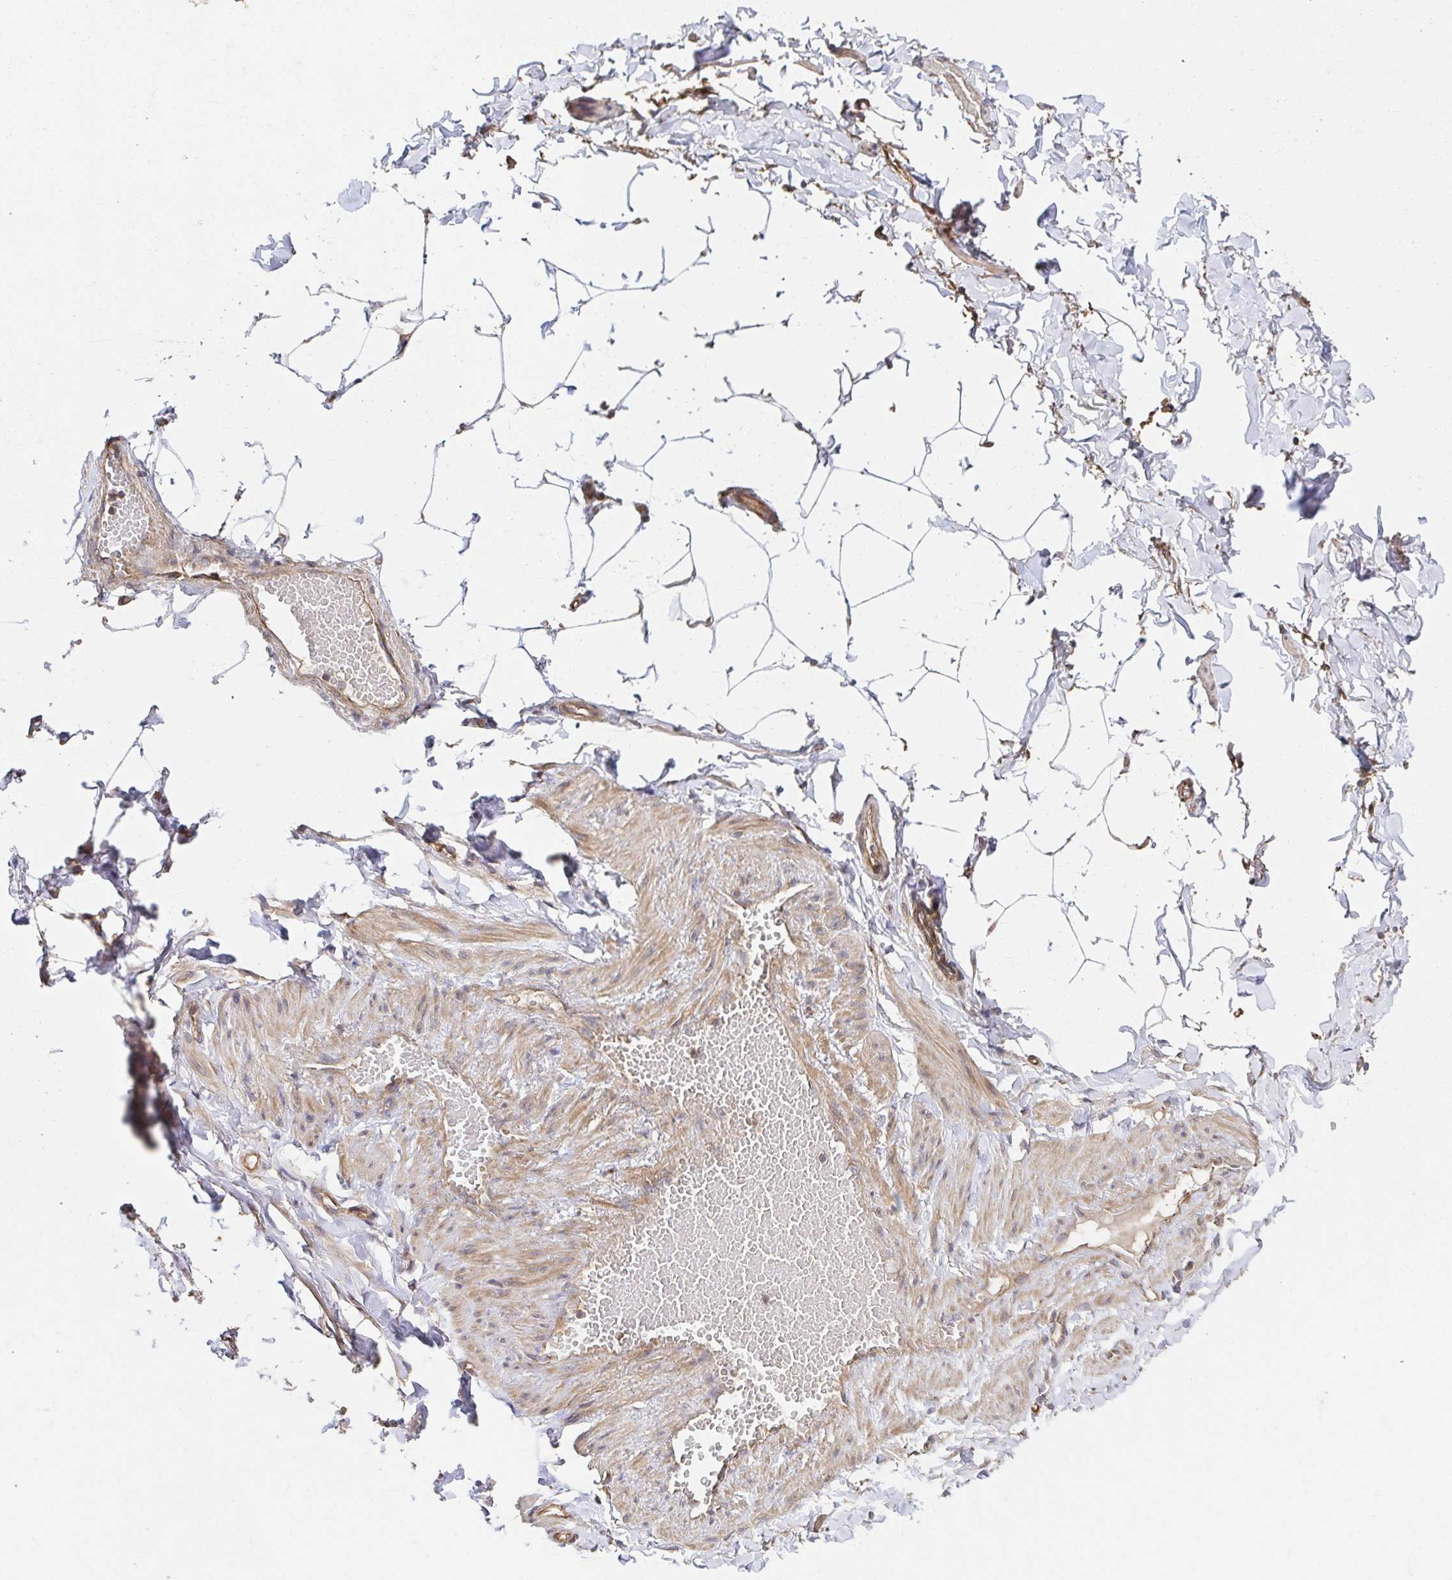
{"staining": {"intensity": "negative", "quantity": "none", "location": "none"}, "tissue": "adipose tissue", "cell_type": "Adipocytes", "image_type": "normal", "snomed": [{"axis": "morphology", "description": "Normal tissue, NOS"}, {"axis": "topography", "description": "Soft tissue"}, {"axis": "topography", "description": "Adipose tissue"}, {"axis": "topography", "description": "Vascular tissue"}, {"axis": "topography", "description": "Peripheral nerve tissue"}], "caption": "Immunohistochemical staining of normal human adipose tissue displays no significant expression in adipocytes. The staining is performed using DAB brown chromogen with nuclei counter-stained in using hematoxylin.", "gene": "APBB1", "patient": {"sex": "male", "age": 29}}